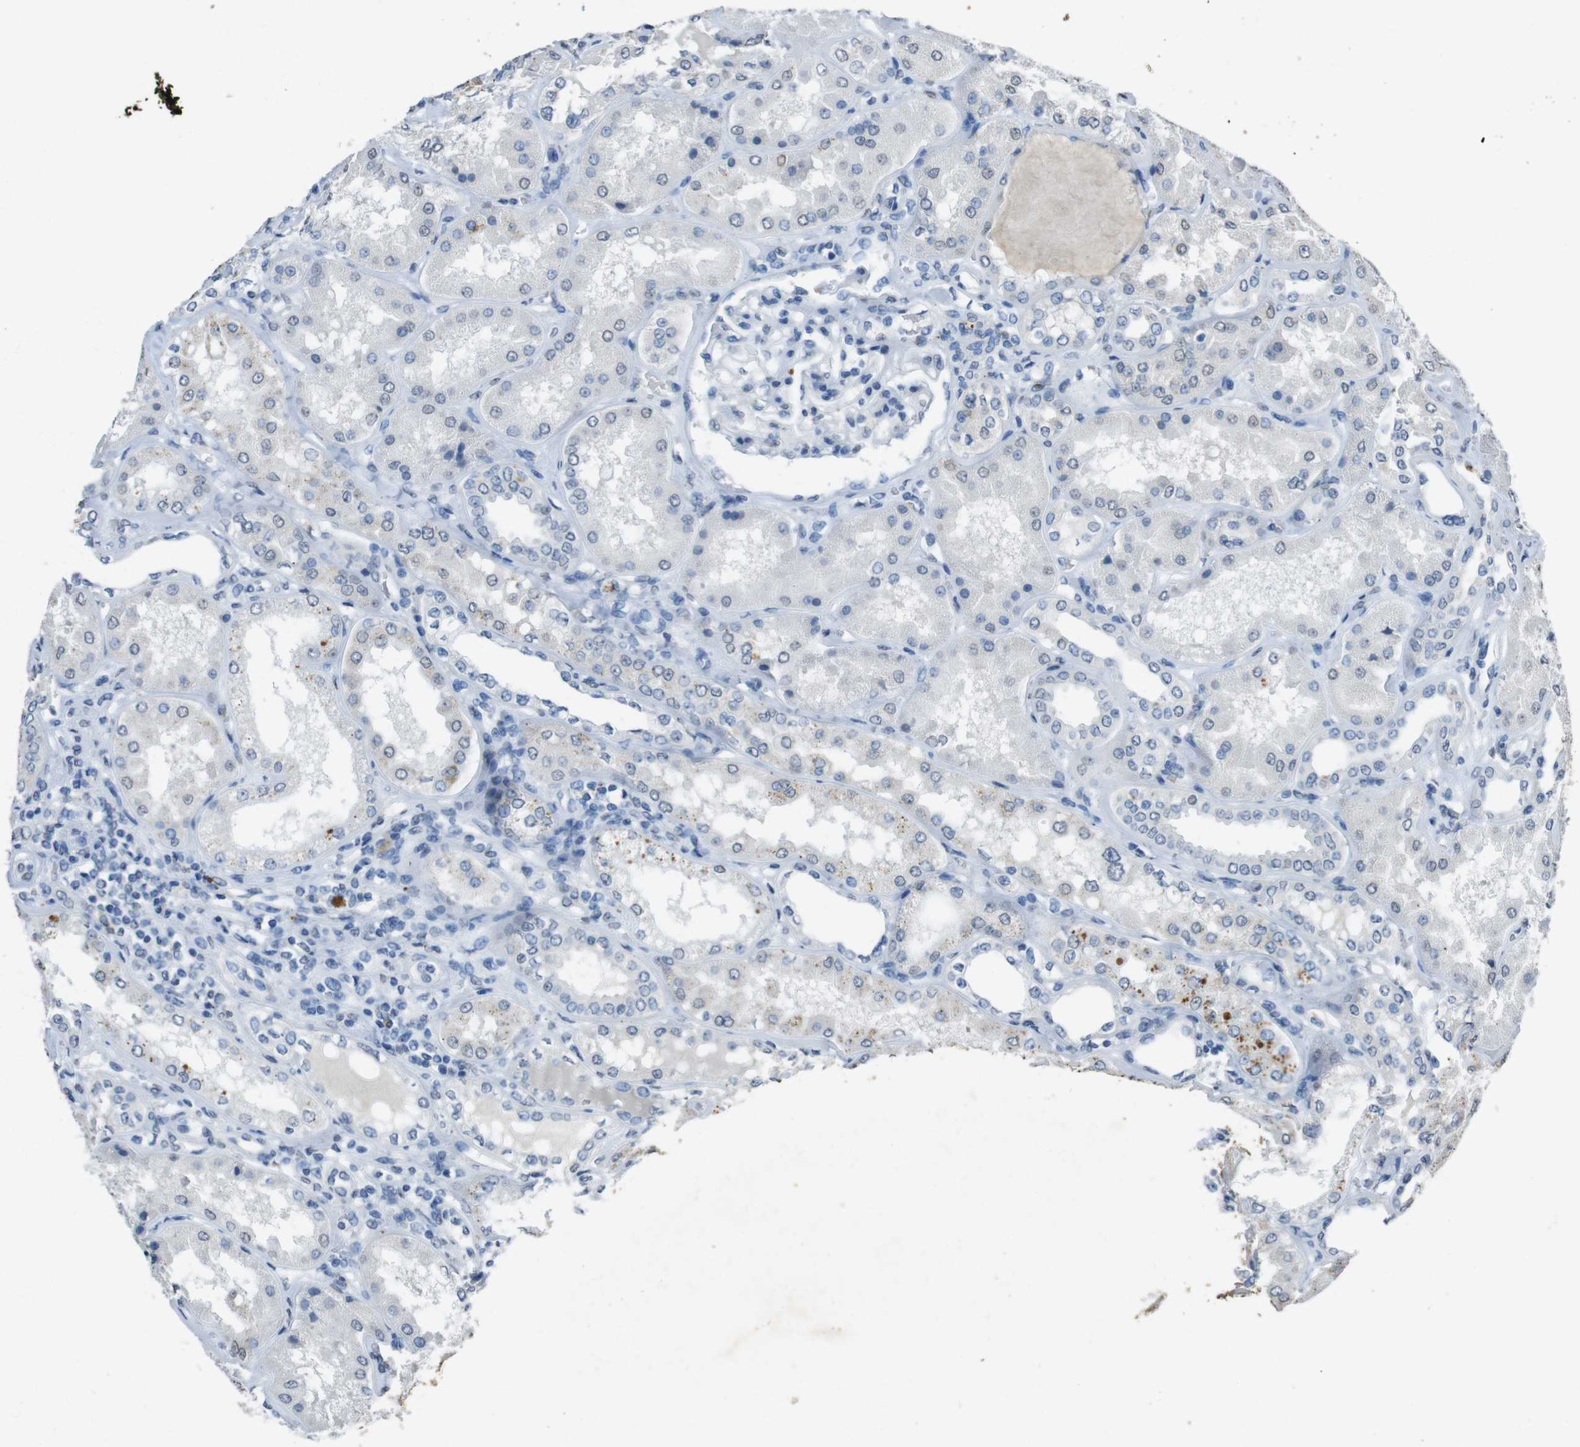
{"staining": {"intensity": "negative", "quantity": "none", "location": "none"}, "tissue": "kidney", "cell_type": "Cells in glomeruli", "image_type": "normal", "snomed": [{"axis": "morphology", "description": "Normal tissue, NOS"}, {"axis": "topography", "description": "Kidney"}], "caption": "Immunohistochemistry (IHC) image of unremarkable human kidney stained for a protein (brown), which shows no staining in cells in glomeruli. (DAB immunohistochemistry (IHC) with hematoxylin counter stain).", "gene": "STBD1", "patient": {"sex": "female", "age": 56}}